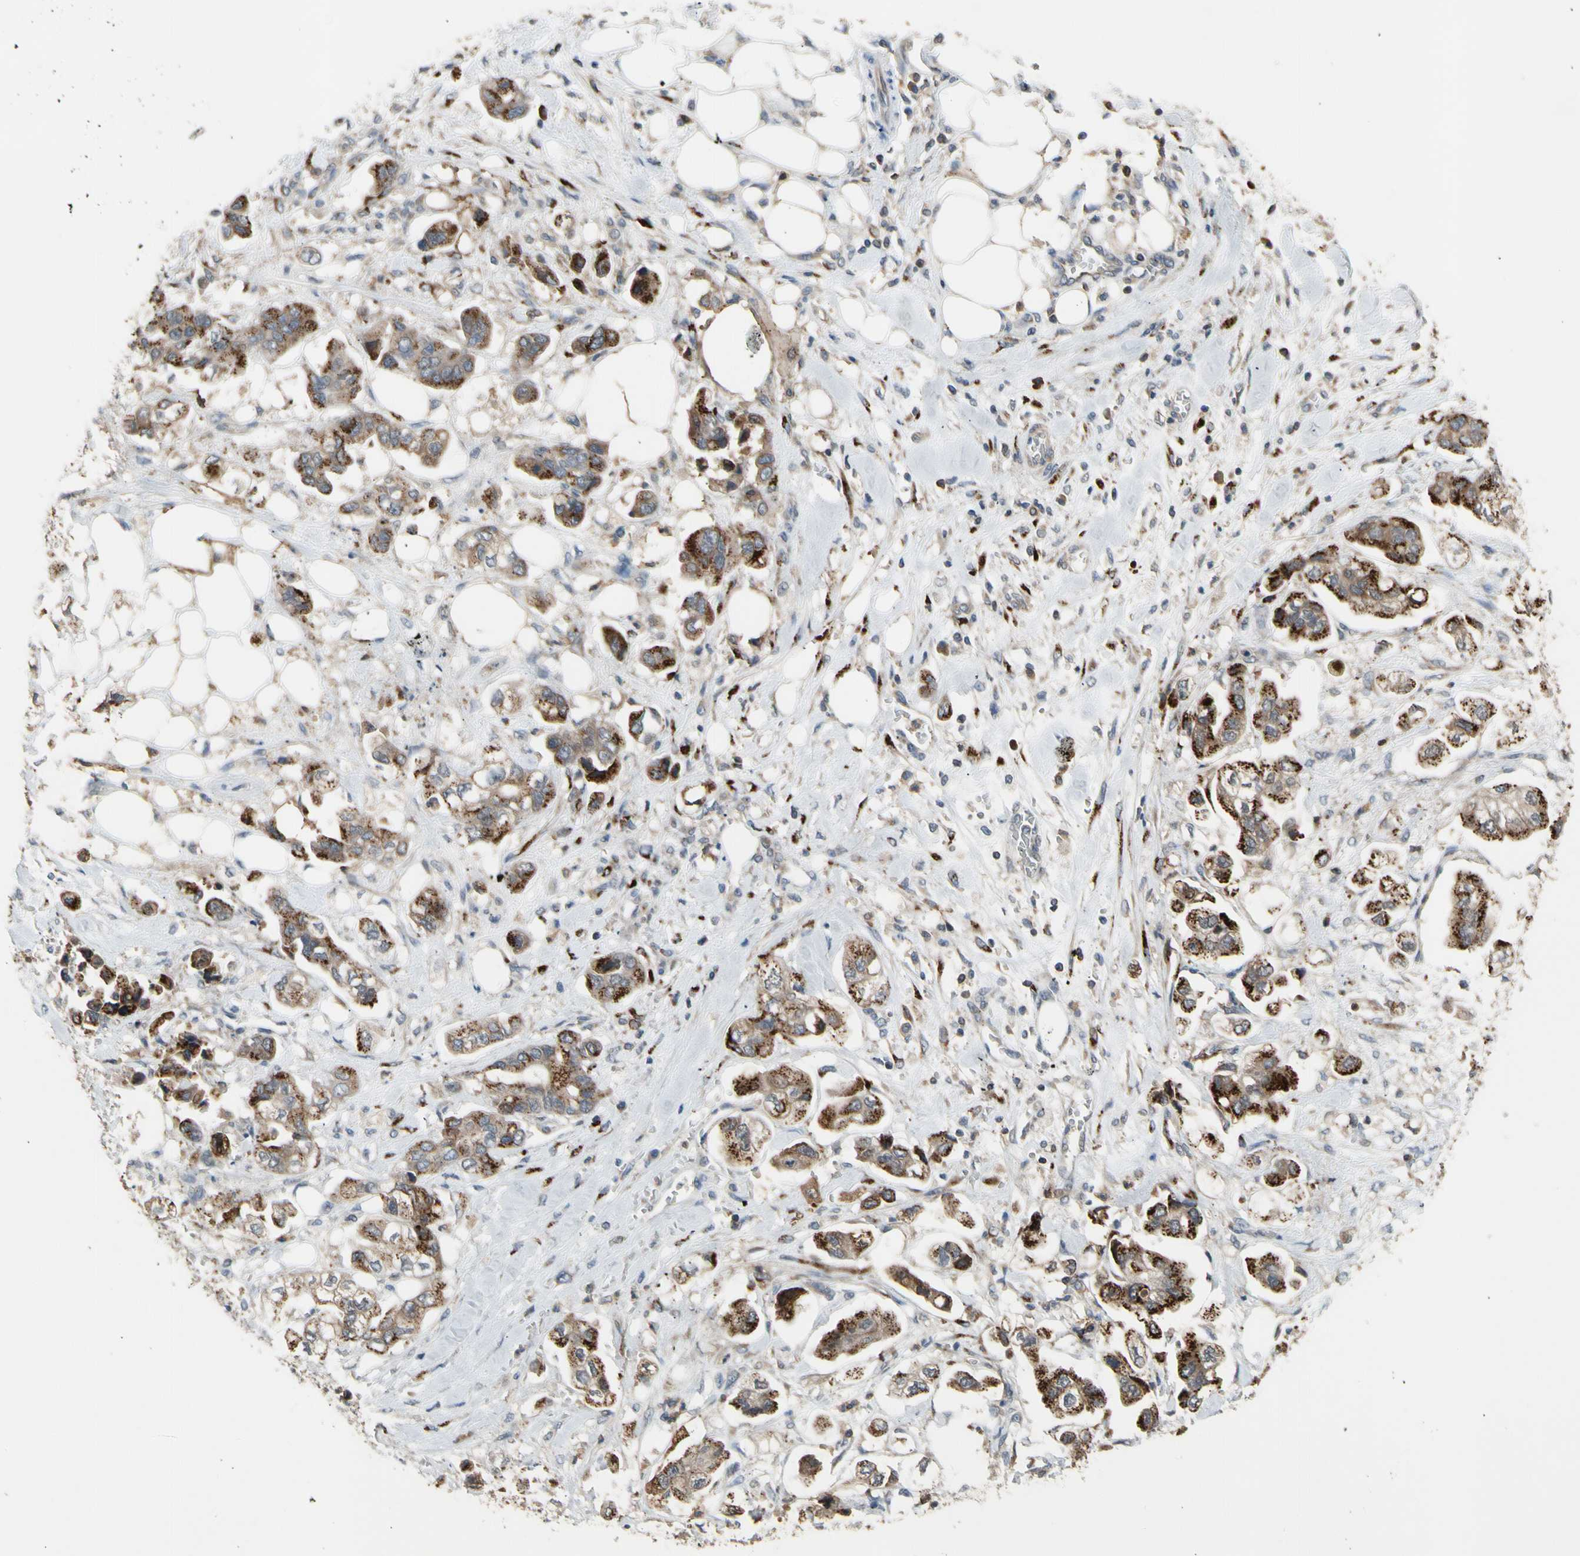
{"staining": {"intensity": "strong", "quantity": ">75%", "location": "cytoplasmic/membranous"}, "tissue": "stomach cancer", "cell_type": "Tumor cells", "image_type": "cancer", "snomed": [{"axis": "morphology", "description": "Adenocarcinoma, NOS"}, {"axis": "topography", "description": "Stomach"}], "caption": "Protein expression analysis of stomach cancer exhibits strong cytoplasmic/membranous positivity in approximately >75% of tumor cells.", "gene": "GALNT5", "patient": {"sex": "male", "age": 62}}